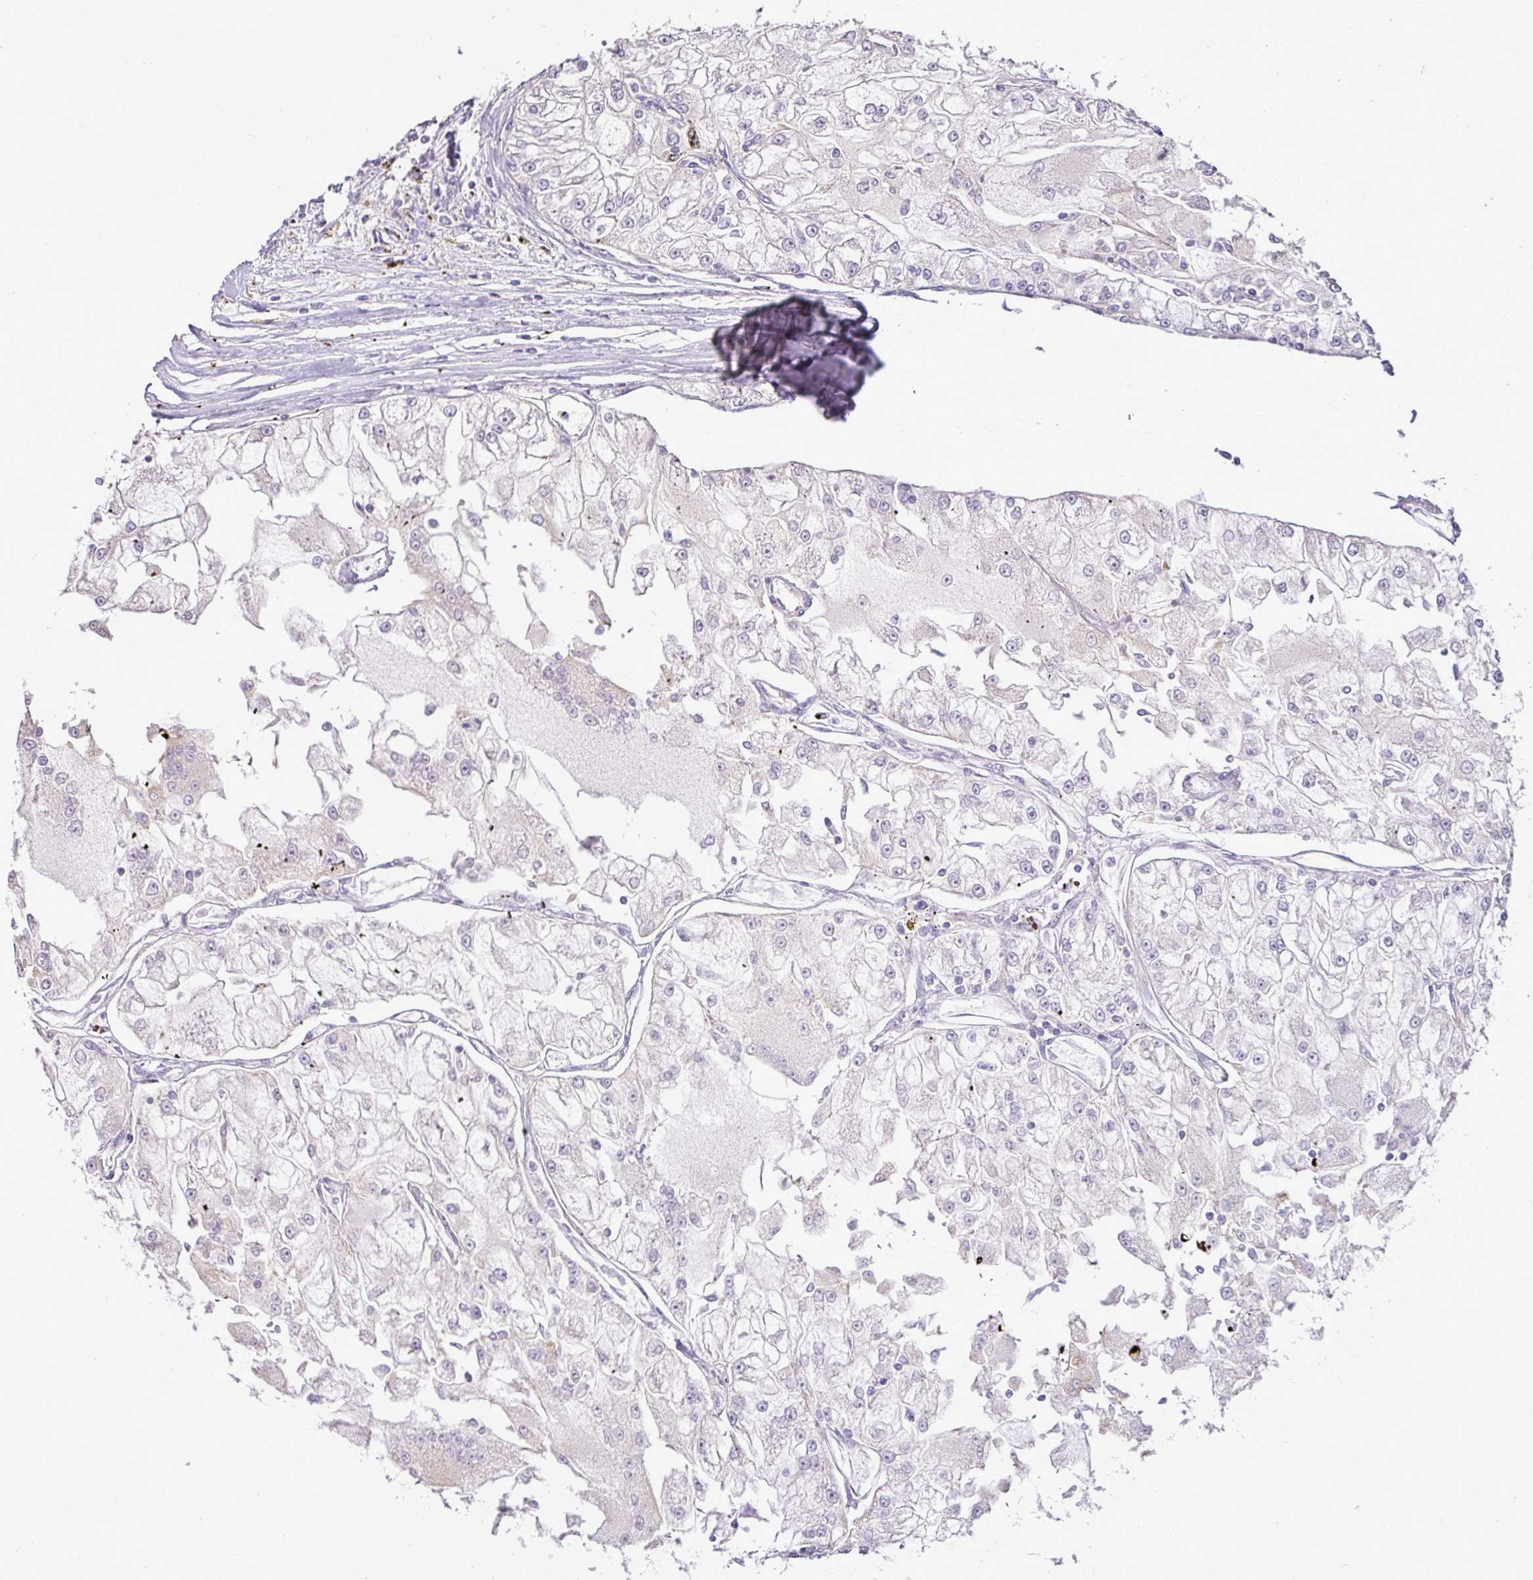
{"staining": {"intensity": "negative", "quantity": "none", "location": "none"}, "tissue": "renal cancer", "cell_type": "Tumor cells", "image_type": "cancer", "snomed": [{"axis": "morphology", "description": "Adenocarcinoma, NOS"}, {"axis": "topography", "description": "Kidney"}], "caption": "Immunohistochemistry (IHC) histopathology image of neoplastic tissue: renal cancer stained with DAB (3,3'-diaminobenzidine) reveals no significant protein positivity in tumor cells. (DAB (3,3'-diaminobenzidine) immunohistochemistry with hematoxylin counter stain).", "gene": "BRINP2", "patient": {"sex": "female", "age": 72}}